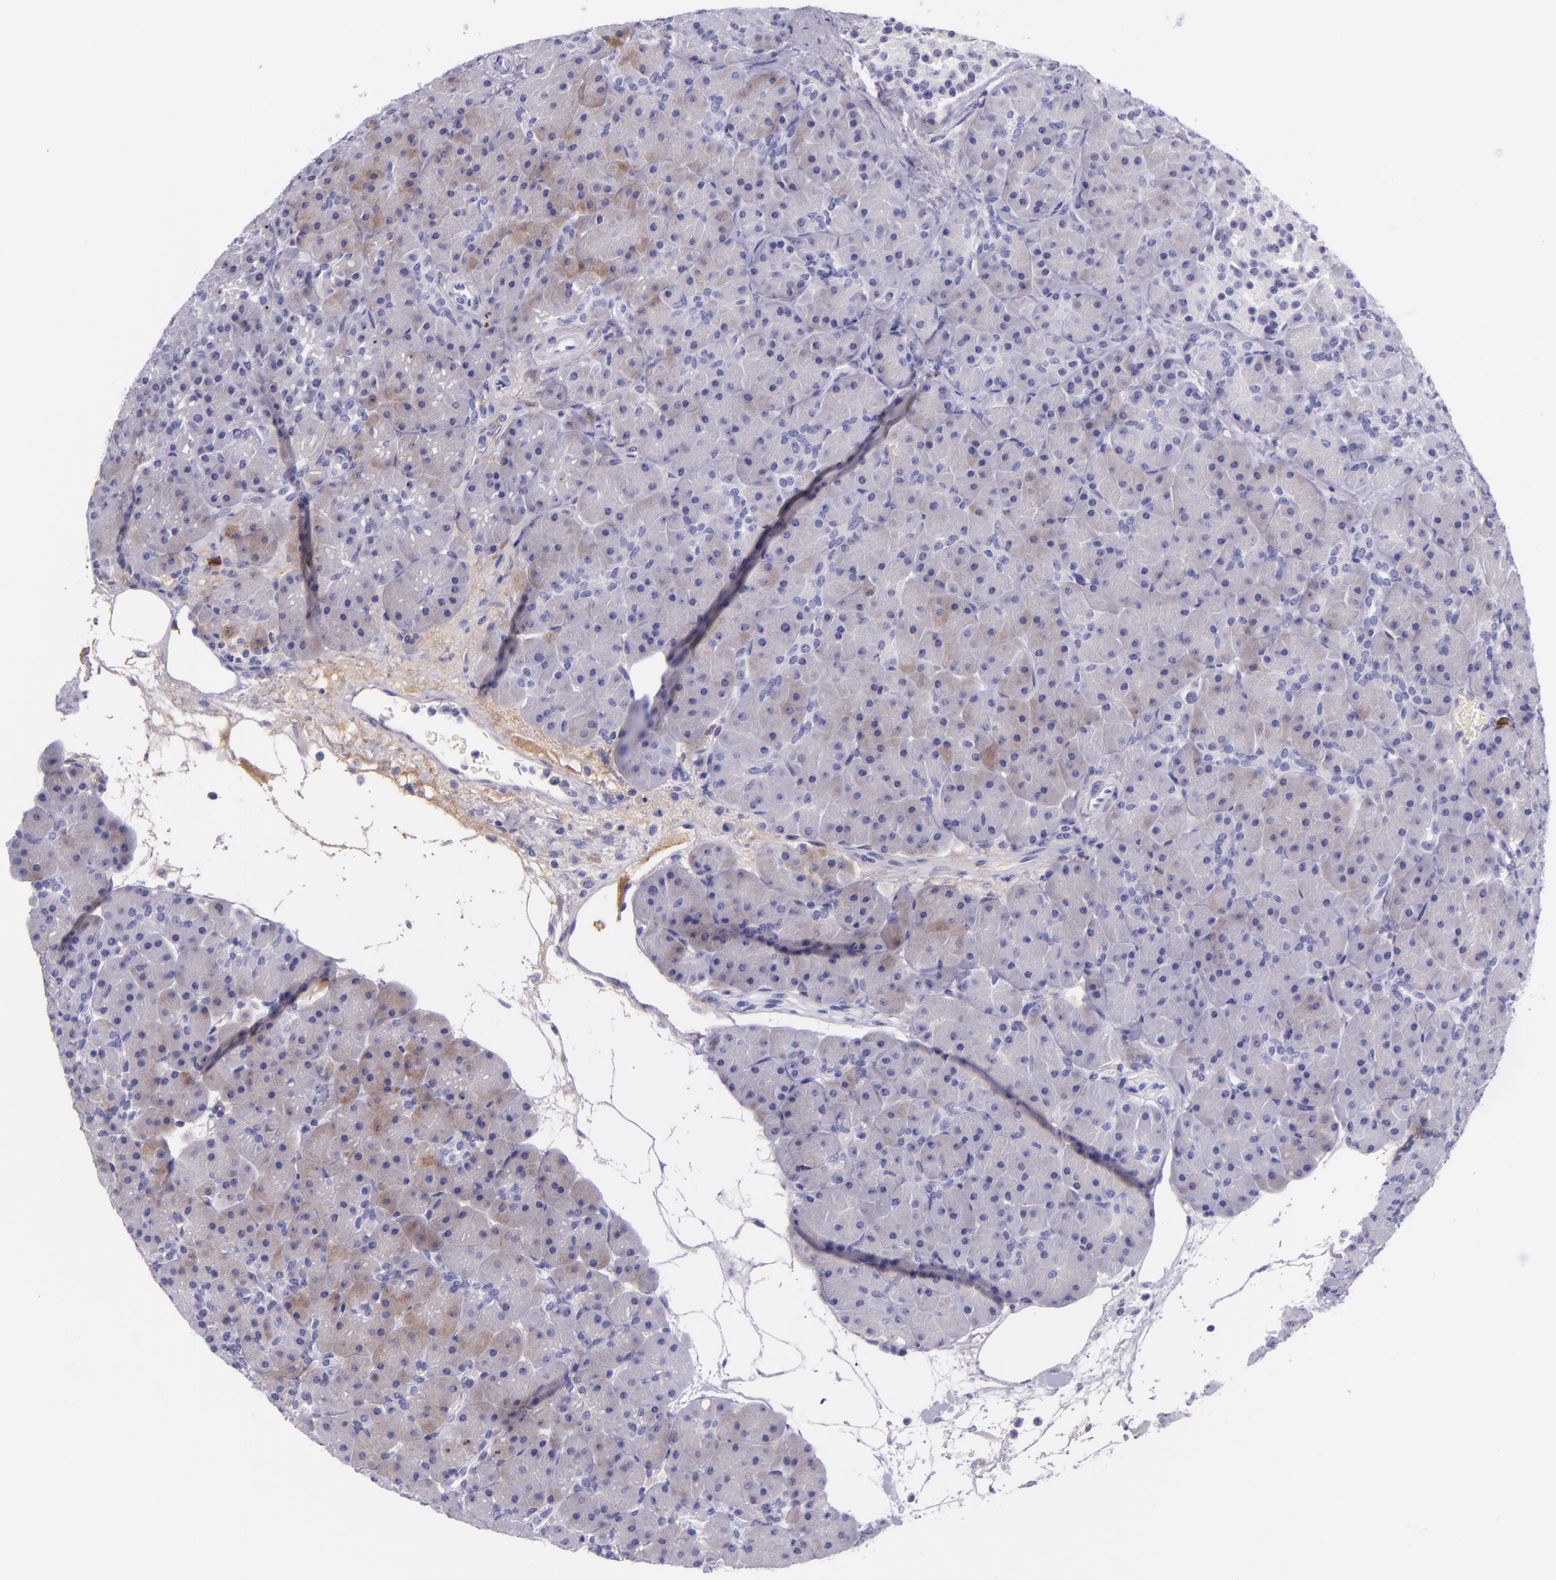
{"staining": {"intensity": "weak", "quantity": "<25%", "location": "cytoplasmic/membranous"}, "tissue": "pancreas", "cell_type": "Exocrine glandular cells", "image_type": "normal", "snomed": [{"axis": "morphology", "description": "Normal tissue, NOS"}, {"axis": "topography", "description": "Pancreas"}], "caption": "An image of pancreas stained for a protein reveals no brown staining in exocrine glandular cells. (DAB immunohistochemistry visualized using brightfield microscopy, high magnification).", "gene": "KNG1", "patient": {"sex": "male", "age": 66}}